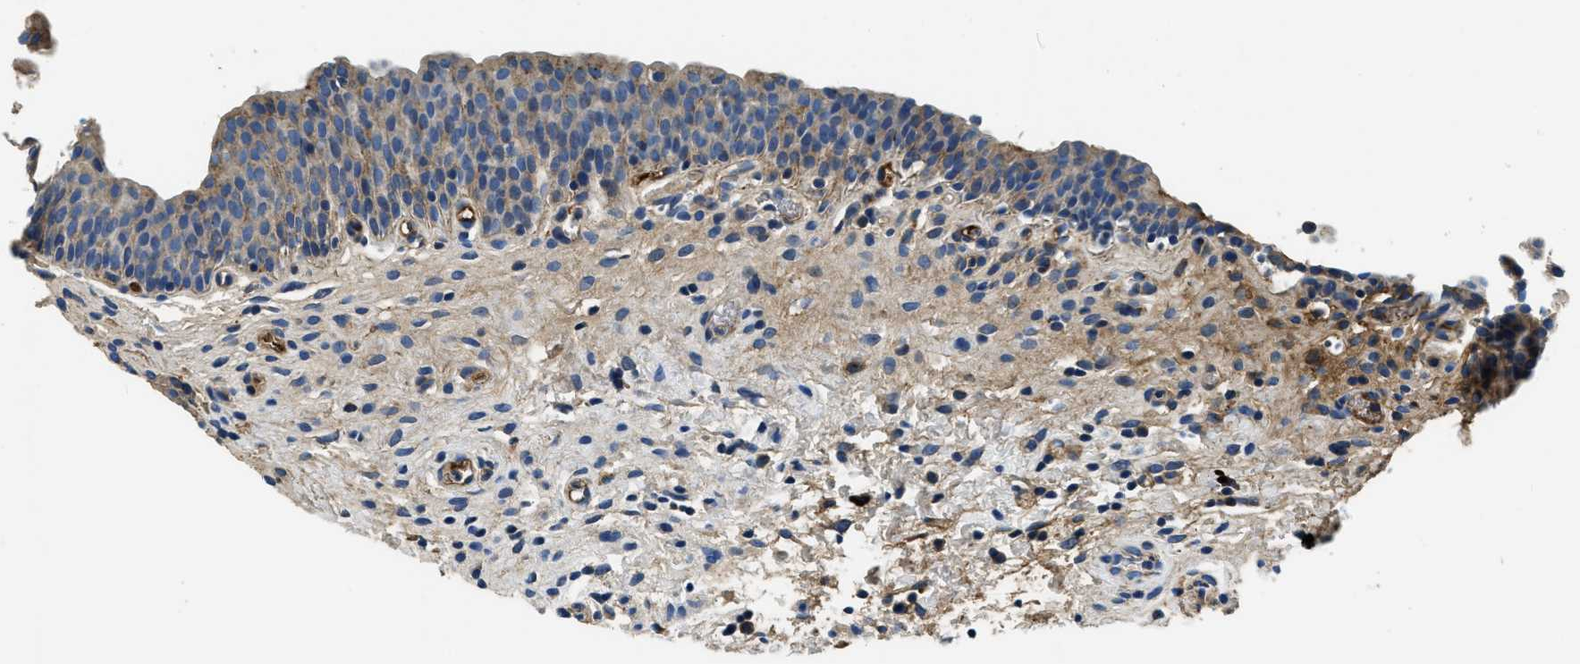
{"staining": {"intensity": "moderate", "quantity": "<25%", "location": "cytoplasmic/membranous"}, "tissue": "urinary bladder", "cell_type": "Urothelial cells", "image_type": "normal", "snomed": [{"axis": "morphology", "description": "Normal tissue, NOS"}, {"axis": "topography", "description": "Urinary bladder"}], "caption": "This is a micrograph of immunohistochemistry staining of unremarkable urinary bladder, which shows moderate positivity in the cytoplasmic/membranous of urothelial cells.", "gene": "TMEM186", "patient": {"sex": "male", "age": 37}}